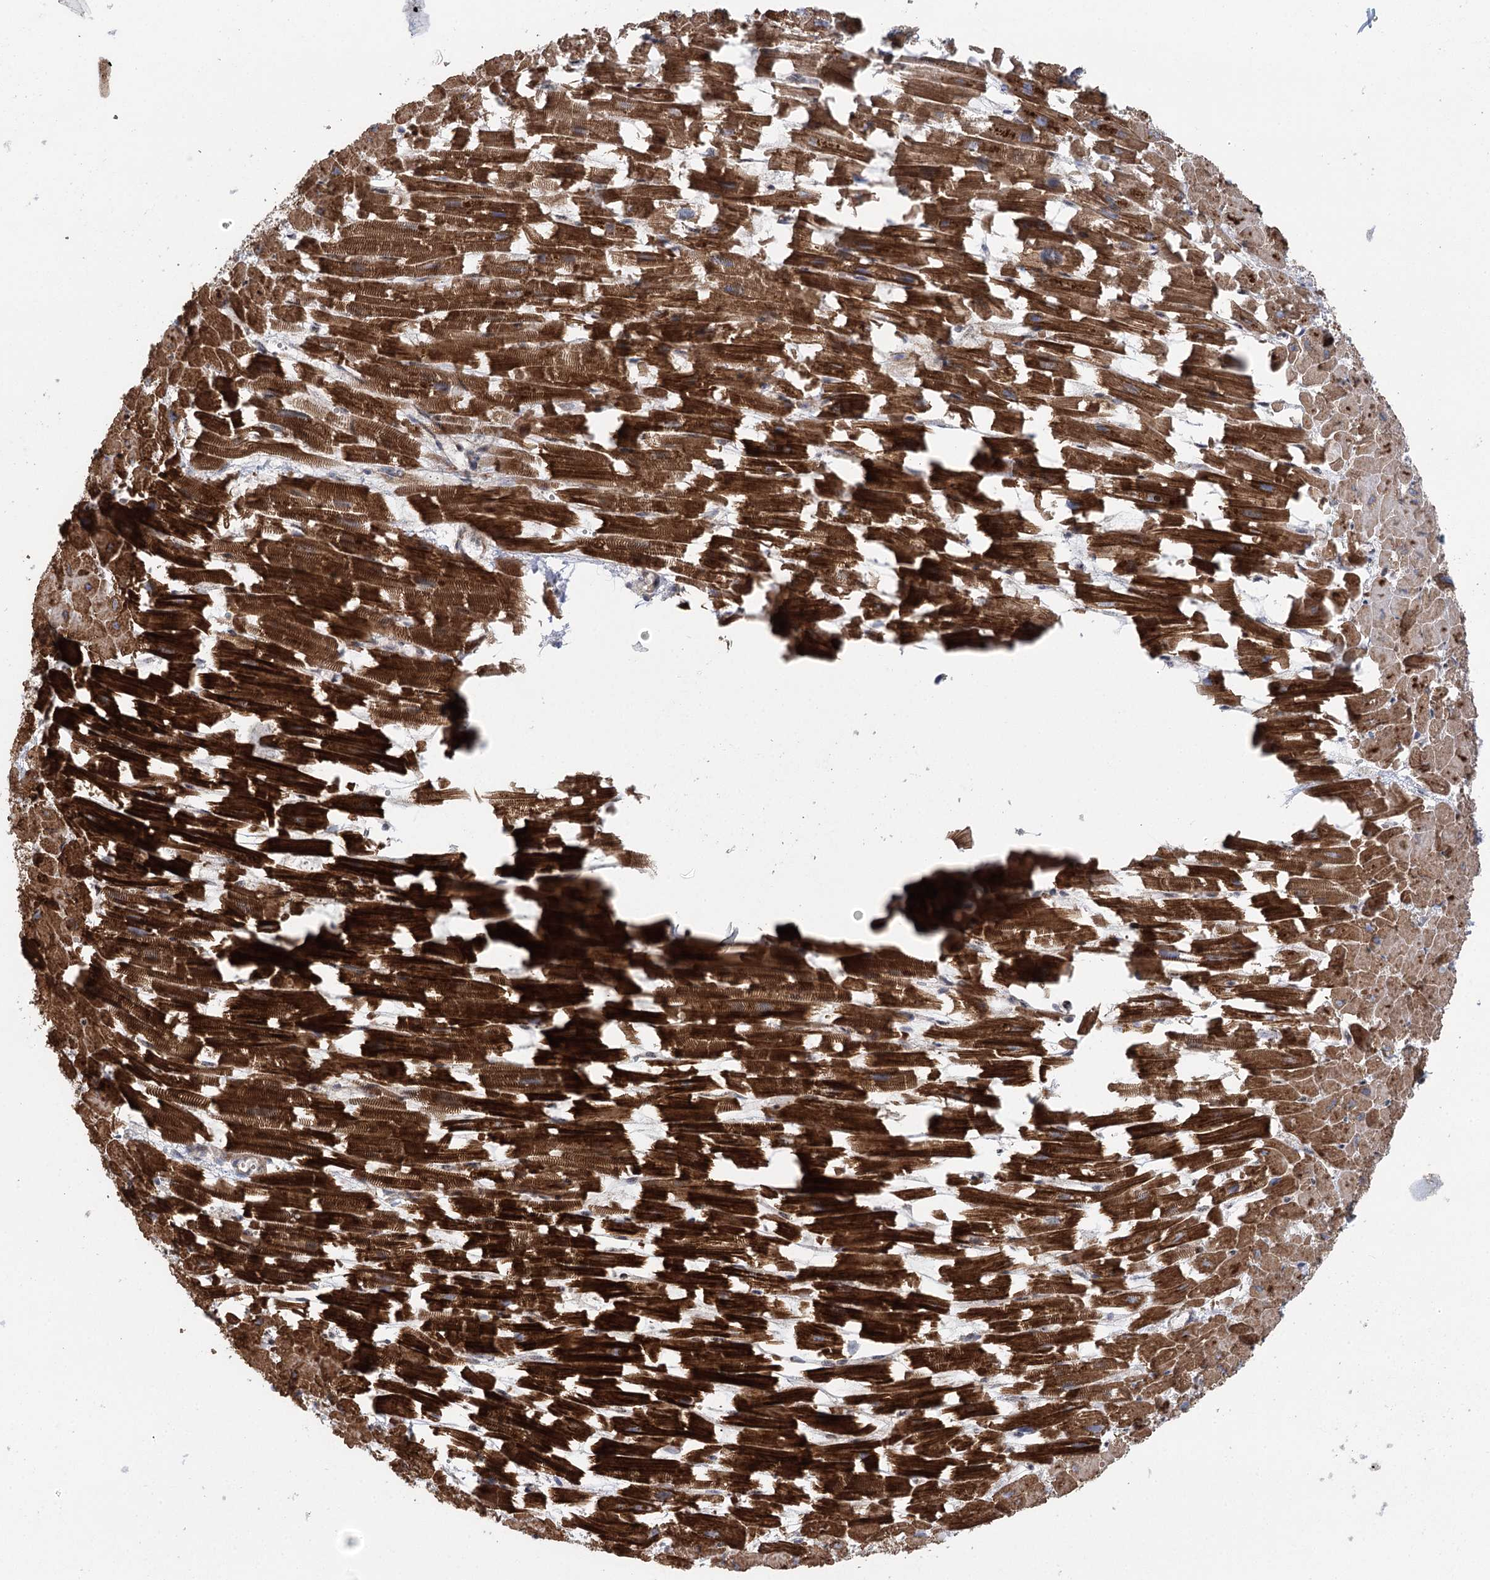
{"staining": {"intensity": "strong", "quantity": ">75%", "location": "cytoplasmic/membranous"}, "tissue": "heart muscle", "cell_type": "Cardiomyocytes", "image_type": "normal", "snomed": [{"axis": "morphology", "description": "Normal tissue, NOS"}, {"axis": "topography", "description": "Heart"}], "caption": "The image reveals staining of benign heart muscle, revealing strong cytoplasmic/membranous protein expression (brown color) within cardiomyocytes. Nuclei are stained in blue.", "gene": "C12orf4", "patient": {"sex": "female", "age": 64}}